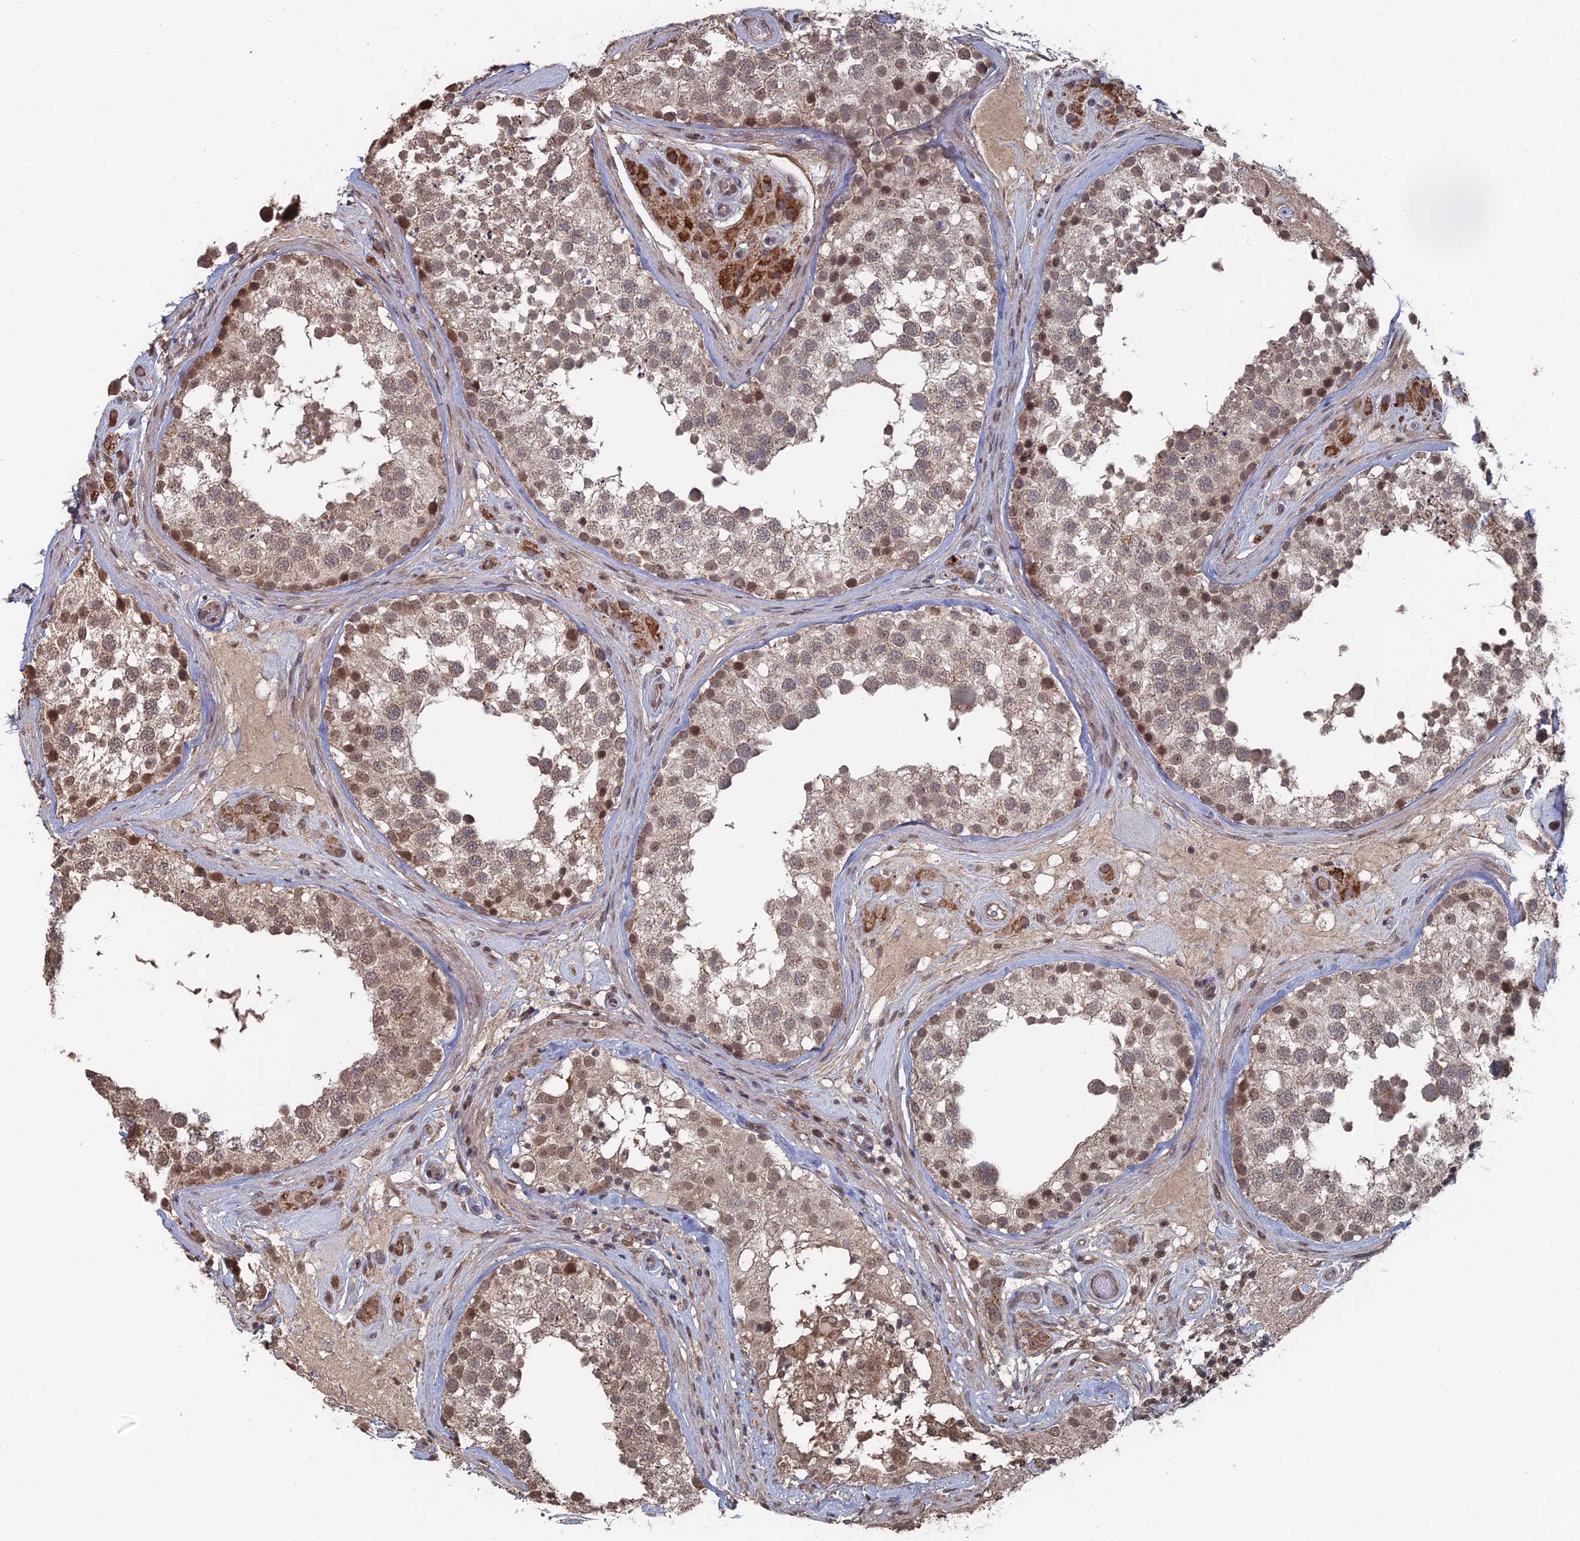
{"staining": {"intensity": "moderate", "quantity": ">75%", "location": "nuclear"}, "tissue": "testis", "cell_type": "Cells in seminiferous ducts", "image_type": "normal", "snomed": [{"axis": "morphology", "description": "Normal tissue, NOS"}, {"axis": "topography", "description": "Testis"}], "caption": "Unremarkable testis exhibits moderate nuclear positivity in about >75% of cells in seminiferous ducts.", "gene": "CCNP", "patient": {"sex": "male", "age": 46}}